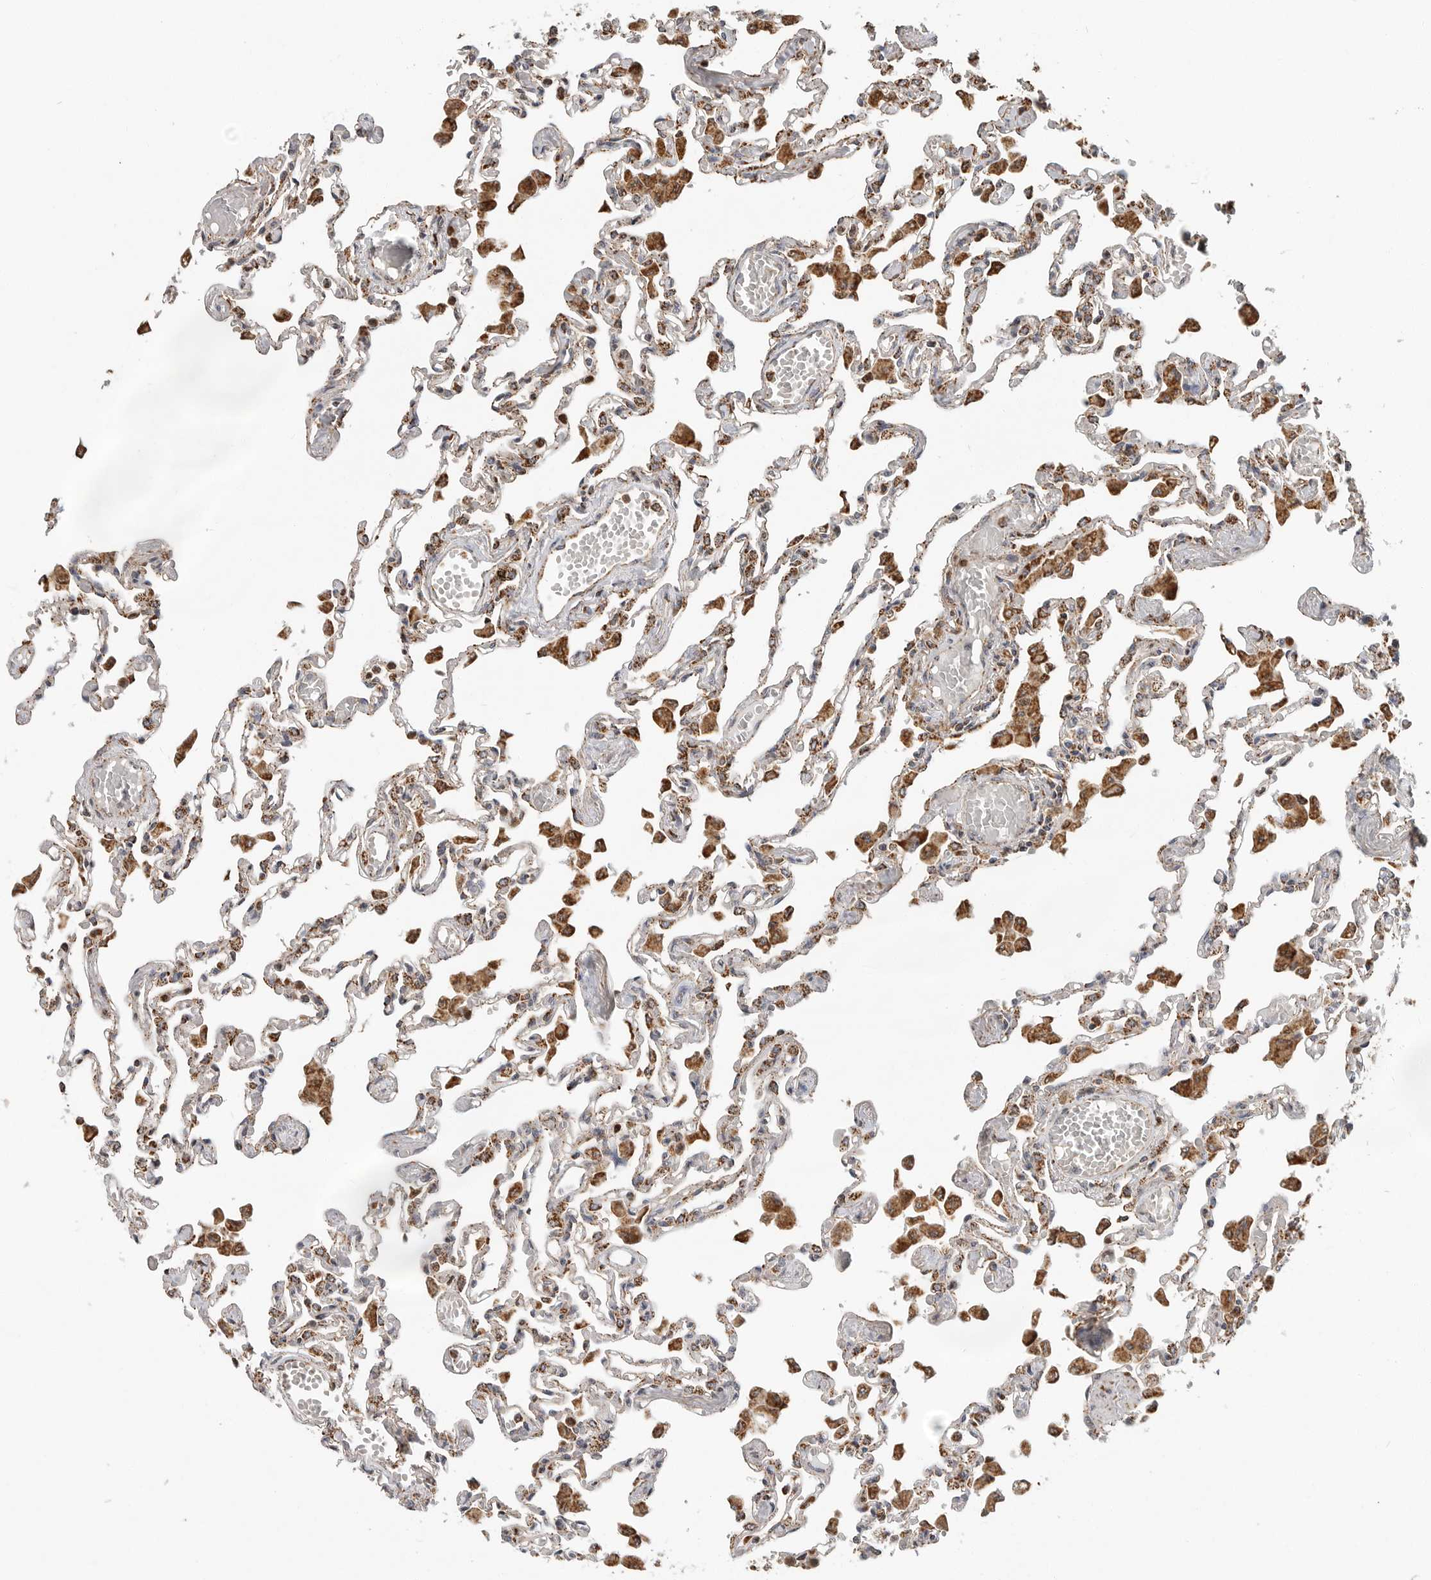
{"staining": {"intensity": "moderate", "quantity": ">75%", "location": "cytoplasmic/membranous"}, "tissue": "lung", "cell_type": "Alveolar cells", "image_type": "normal", "snomed": [{"axis": "morphology", "description": "Normal tissue, NOS"}, {"axis": "topography", "description": "Bronchus"}, {"axis": "topography", "description": "Lung"}], "caption": "Immunohistochemical staining of benign lung reveals moderate cytoplasmic/membranous protein staining in about >75% of alveolar cells. Nuclei are stained in blue.", "gene": "GCNT2", "patient": {"sex": "female", "age": 49}}